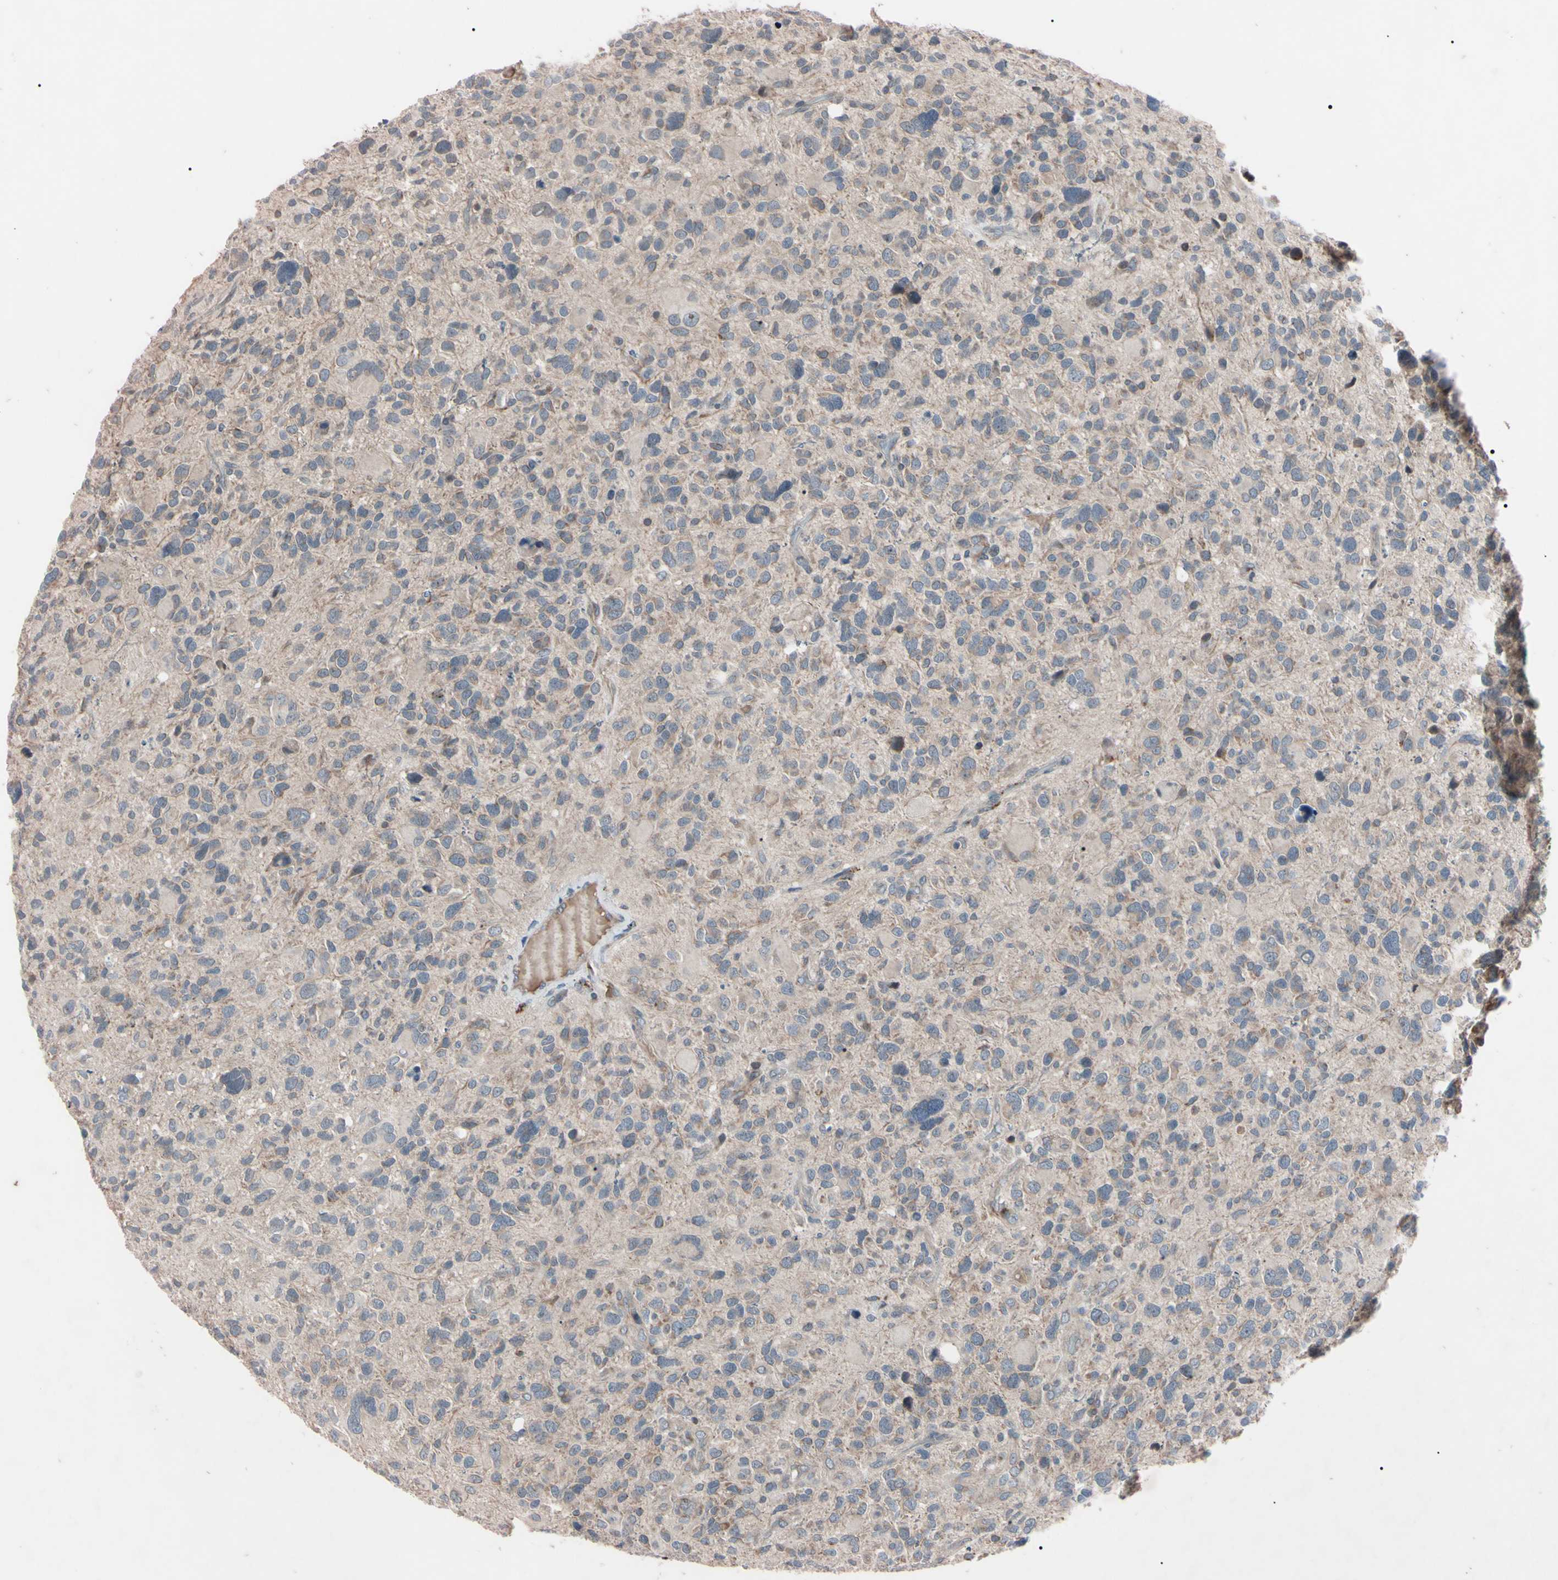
{"staining": {"intensity": "negative", "quantity": "none", "location": "none"}, "tissue": "glioma", "cell_type": "Tumor cells", "image_type": "cancer", "snomed": [{"axis": "morphology", "description": "Glioma, malignant, High grade"}, {"axis": "topography", "description": "Brain"}], "caption": "Histopathology image shows no protein expression in tumor cells of glioma tissue. (DAB IHC visualized using brightfield microscopy, high magnification).", "gene": "TNFRSF1A", "patient": {"sex": "male", "age": 48}}